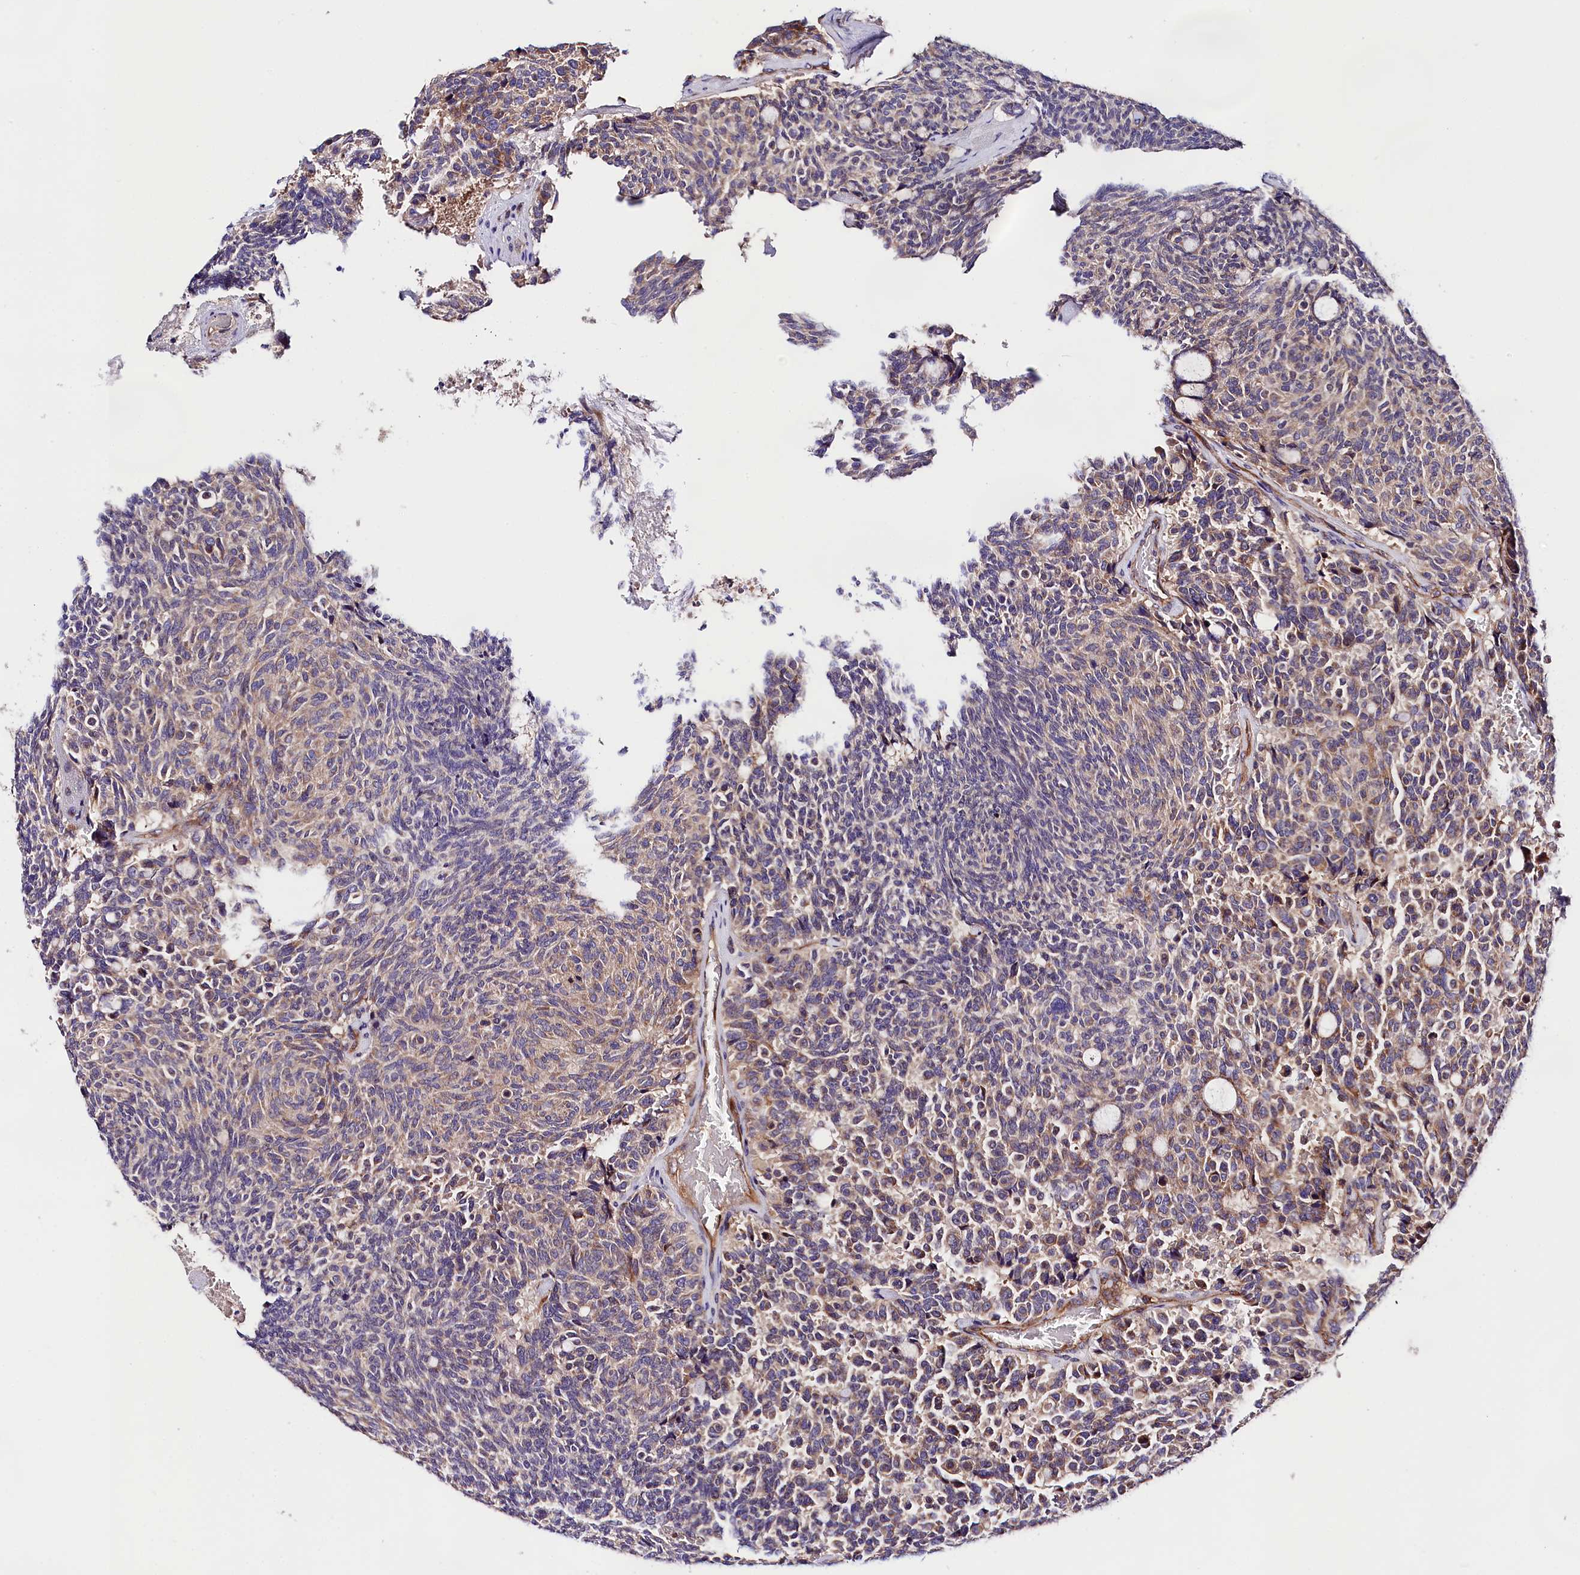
{"staining": {"intensity": "weak", "quantity": "25%-75%", "location": "cytoplasmic/membranous"}, "tissue": "carcinoid", "cell_type": "Tumor cells", "image_type": "cancer", "snomed": [{"axis": "morphology", "description": "Carcinoid, malignant, NOS"}, {"axis": "topography", "description": "Pancreas"}], "caption": "Immunohistochemistry histopathology image of neoplastic tissue: malignant carcinoid stained using immunohistochemistry (IHC) reveals low levels of weak protein expression localized specifically in the cytoplasmic/membranous of tumor cells, appearing as a cytoplasmic/membranous brown color.", "gene": "SPG11", "patient": {"sex": "female", "age": 54}}